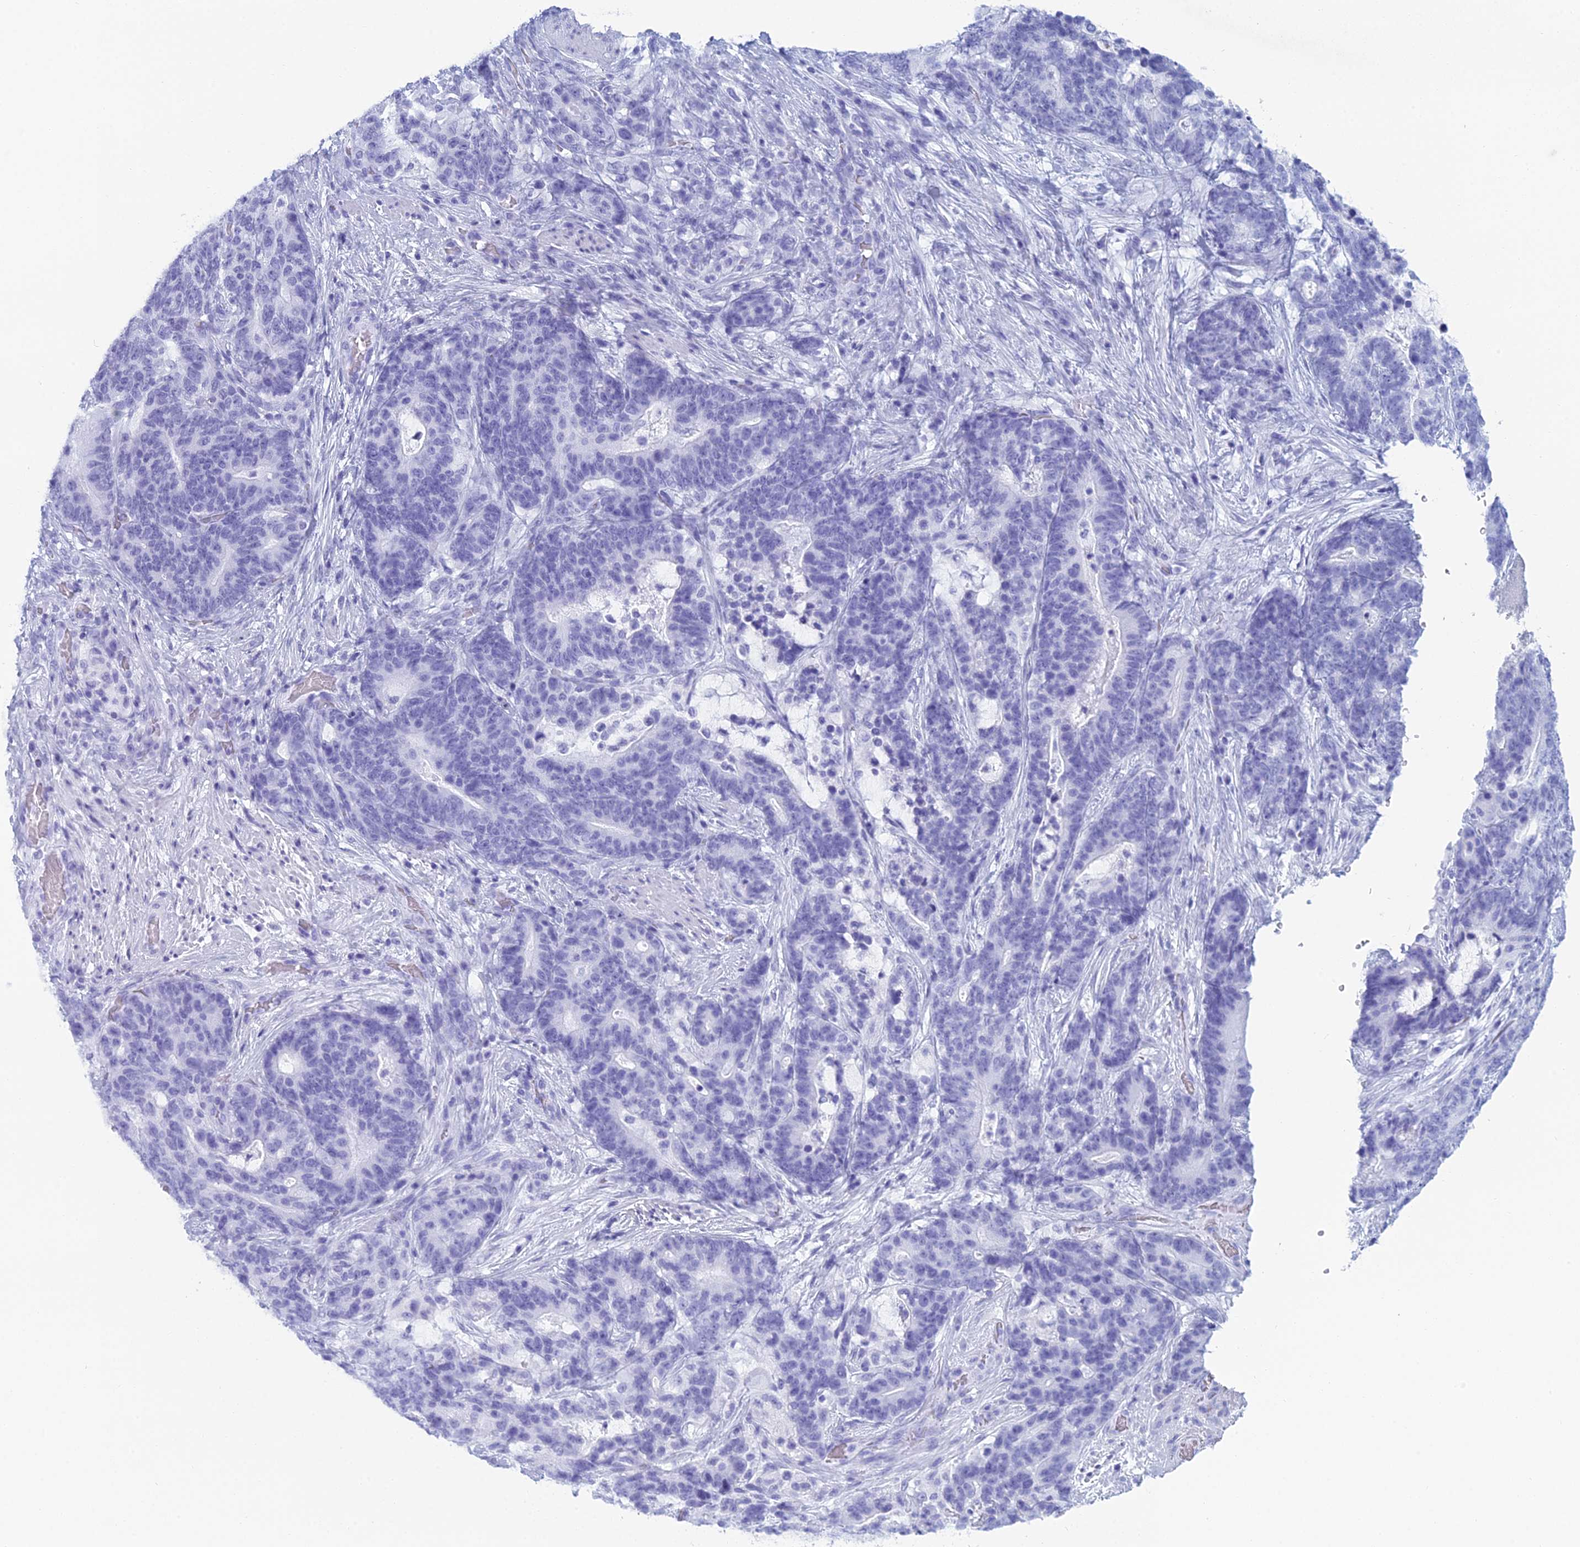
{"staining": {"intensity": "strong", "quantity": "<25%", "location": "cytoplasmic/membranous"}, "tissue": "stomach cancer", "cell_type": "Tumor cells", "image_type": "cancer", "snomed": [{"axis": "morphology", "description": "Normal tissue, NOS"}, {"axis": "morphology", "description": "Adenocarcinoma, NOS"}, {"axis": "topography", "description": "Stomach"}], "caption": "Immunohistochemistry photomicrograph of neoplastic tissue: human stomach adenocarcinoma stained using immunohistochemistry (IHC) reveals medium levels of strong protein expression localized specifically in the cytoplasmic/membranous of tumor cells, appearing as a cytoplasmic/membranous brown color.", "gene": "MUC13", "patient": {"sex": "female", "age": 64}}